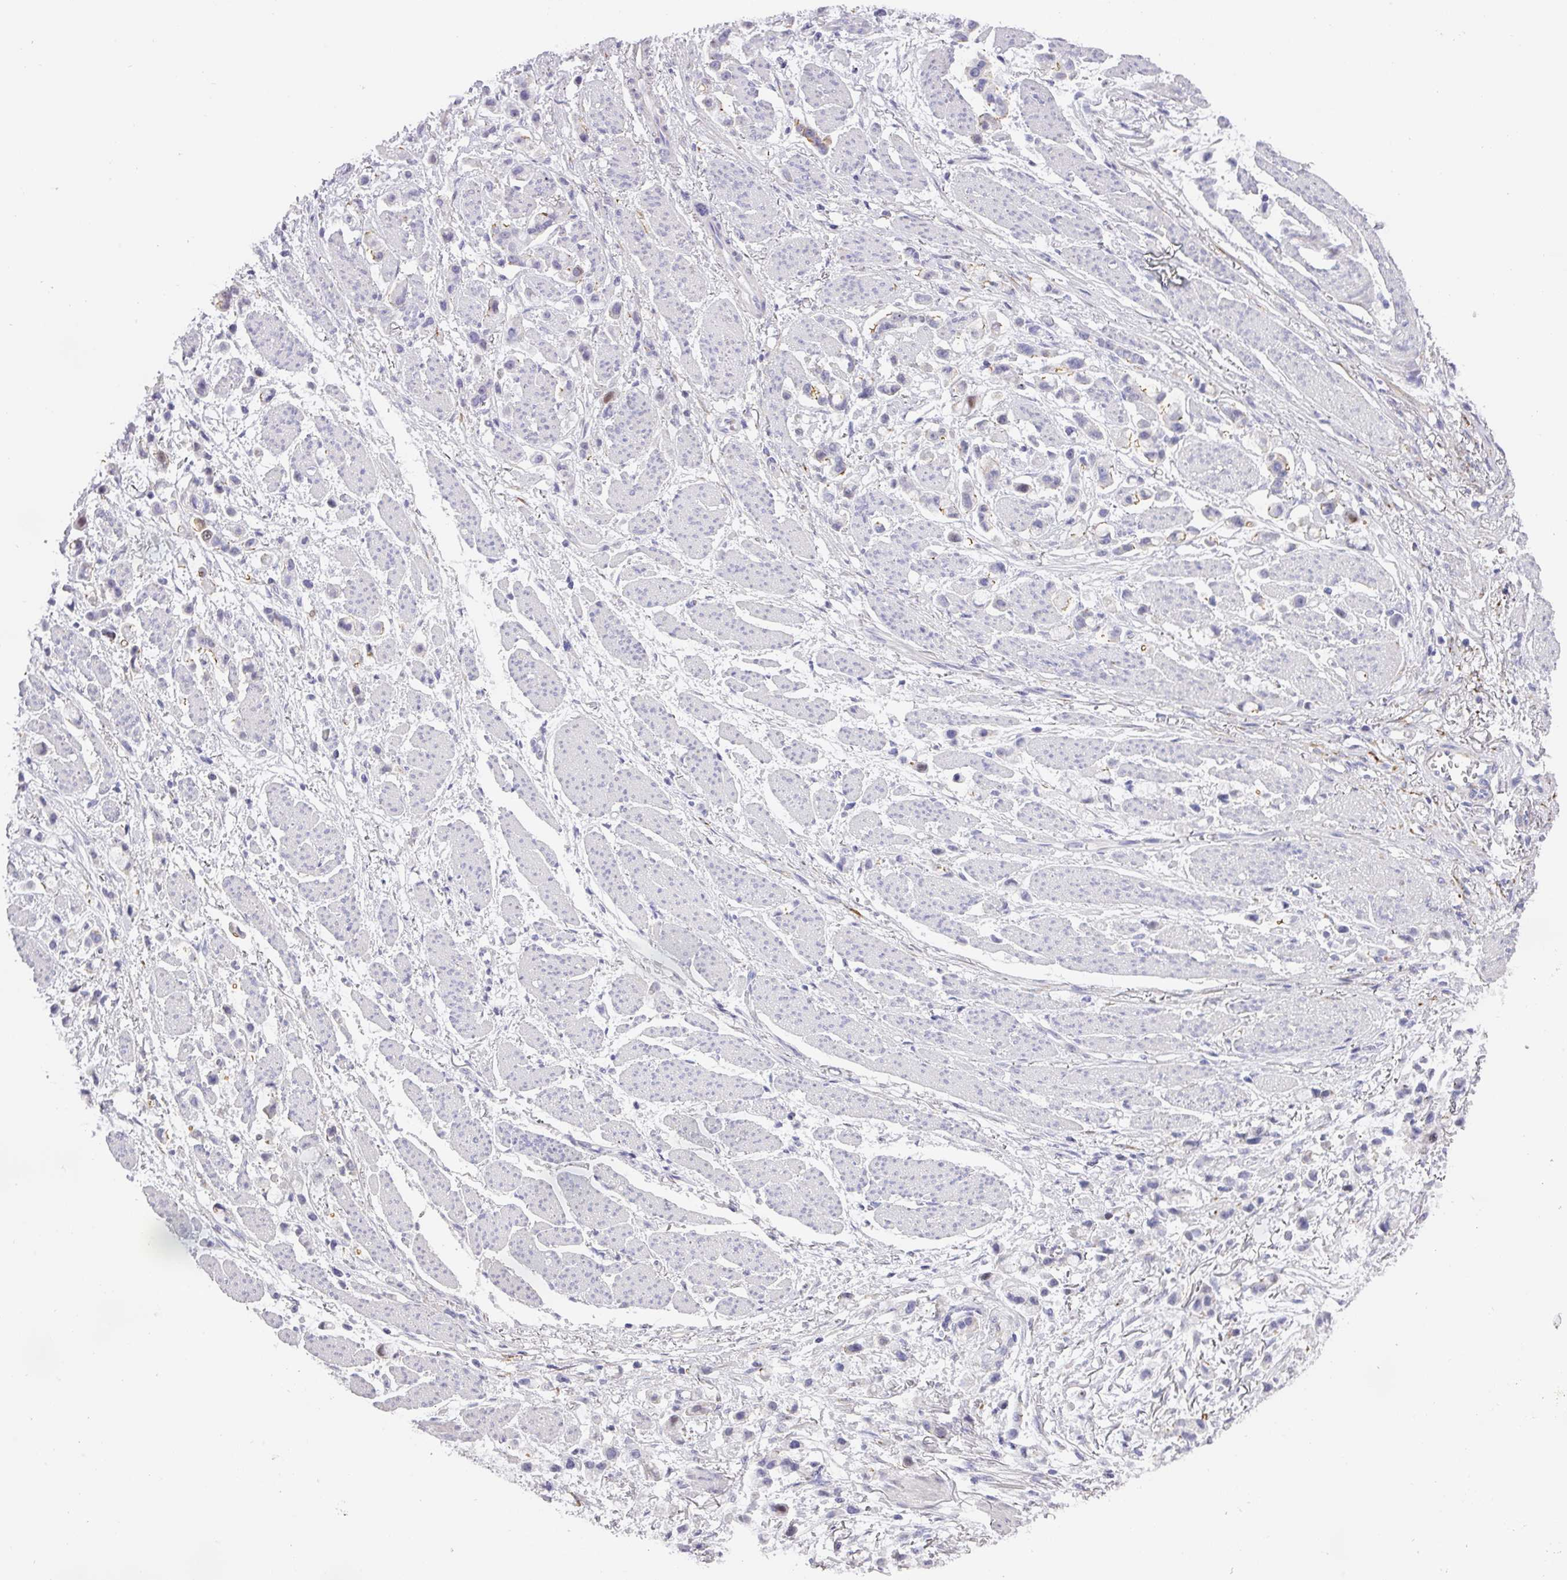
{"staining": {"intensity": "negative", "quantity": "none", "location": "none"}, "tissue": "stomach cancer", "cell_type": "Tumor cells", "image_type": "cancer", "snomed": [{"axis": "morphology", "description": "Adenocarcinoma, NOS"}, {"axis": "topography", "description": "Stomach"}], "caption": "IHC micrograph of stomach cancer (adenocarcinoma) stained for a protein (brown), which demonstrates no positivity in tumor cells. (DAB IHC with hematoxylin counter stain).", "gene": "ANKRD29", "patient": {"sex": "female", "age": 81}}